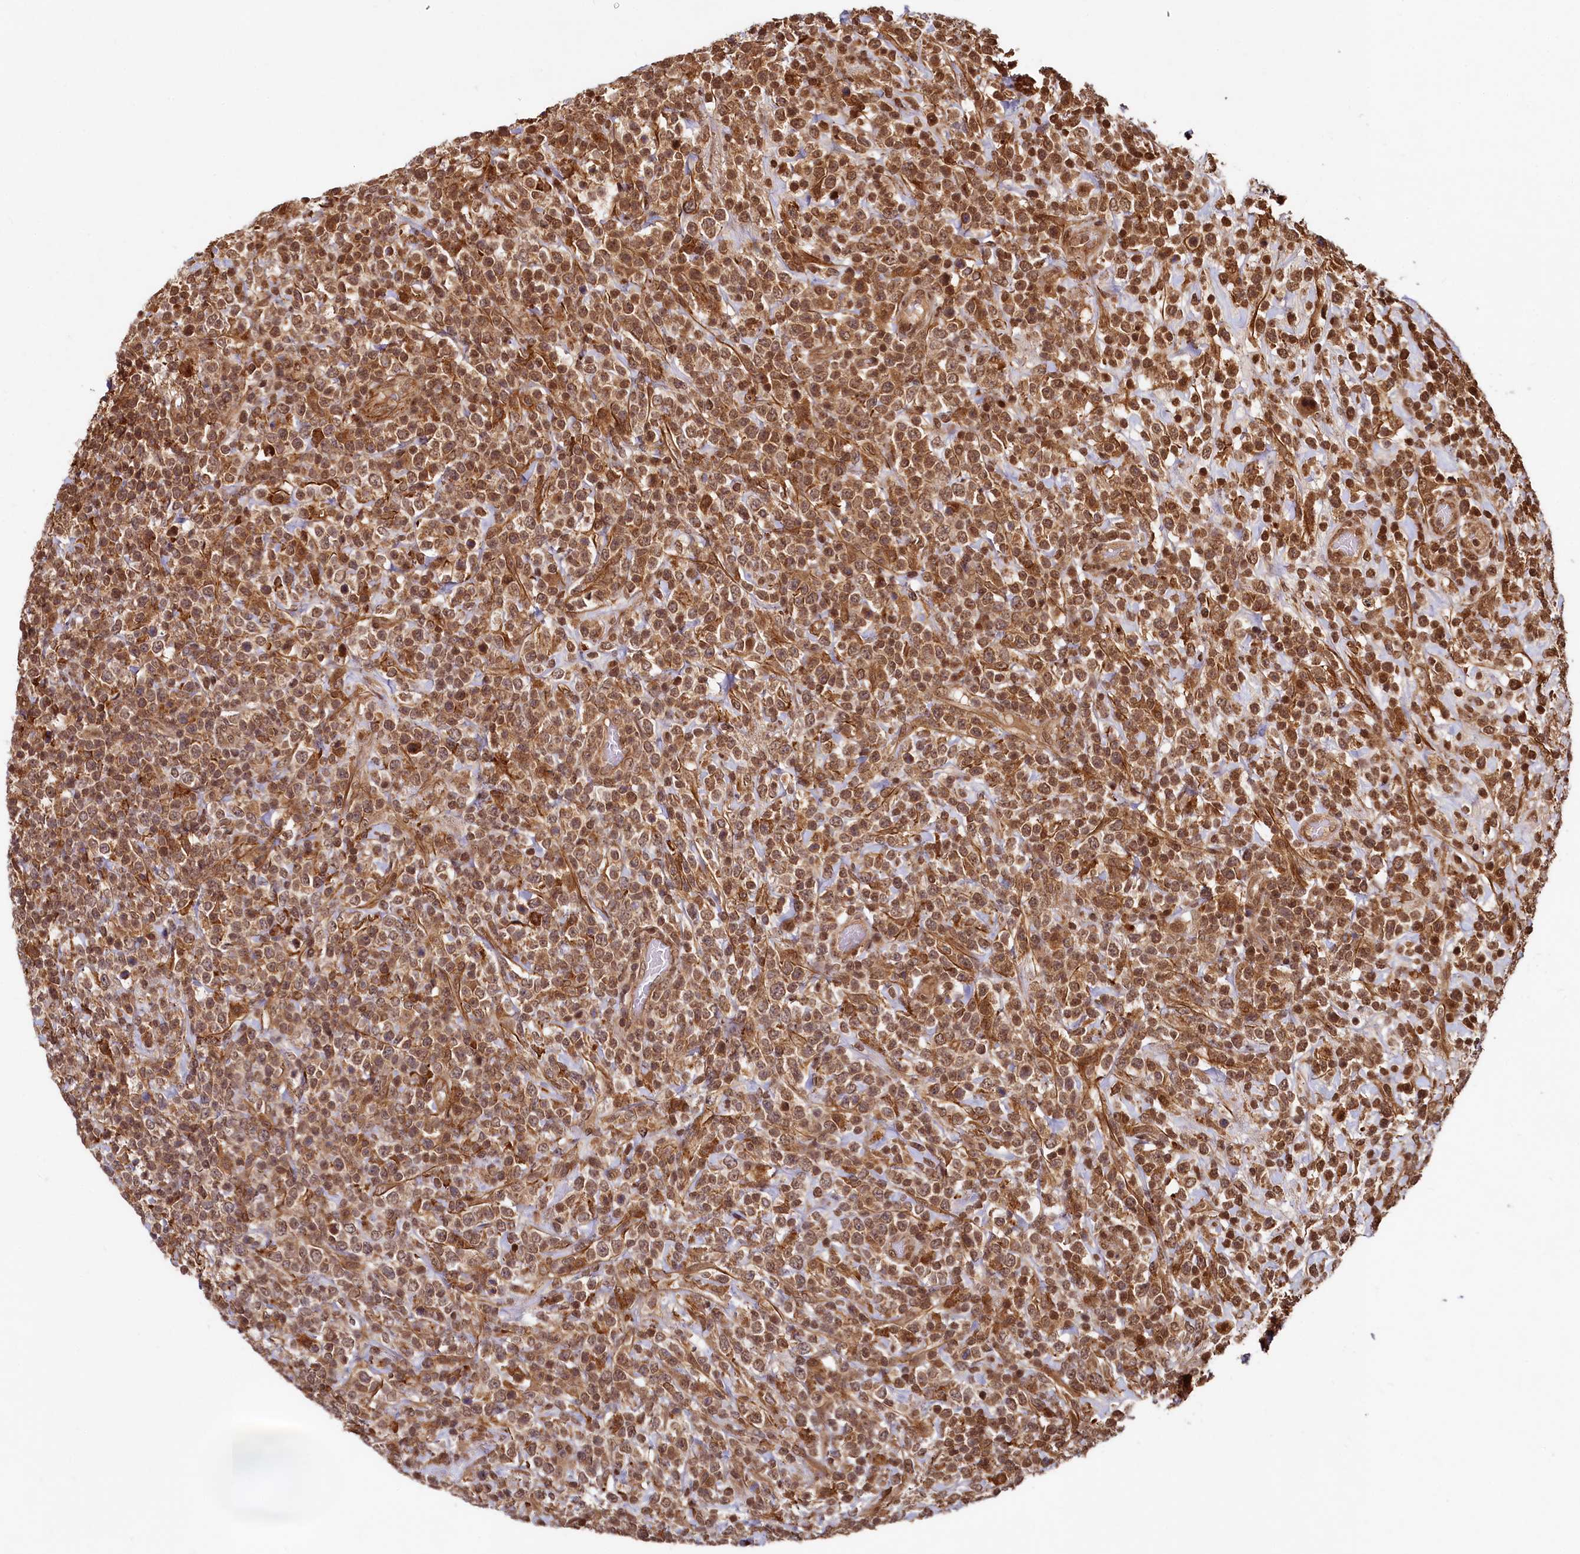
{"staining": {"intensity": "moderate", "quantity": ">75%", "location": "cytoplasmic/membranous,nuclear"}, "tissue": "lymphoma", "cell_type": "Tumor cells", "image_type": "cancer", "snomed": [{"axis": "morphology", "description": "Malignant lymphoma, non-Hodgkin's type, High grade"}, {"axis": "topography", "description": "Colon"}], "caption": "Immunohistochemistry image of neoplastic tissue: lymphoma stained using immunohistochemistry (IHC) reveals medium levels of moderate protein expression localized specifically in the cytoplasmic/membranous and nuclear of tumor cells, appearing as a cytoplasmic/membranous and nuclear brown color.", "gene": "TRIM23", "patient": {"sex": "female", "age": 53}}